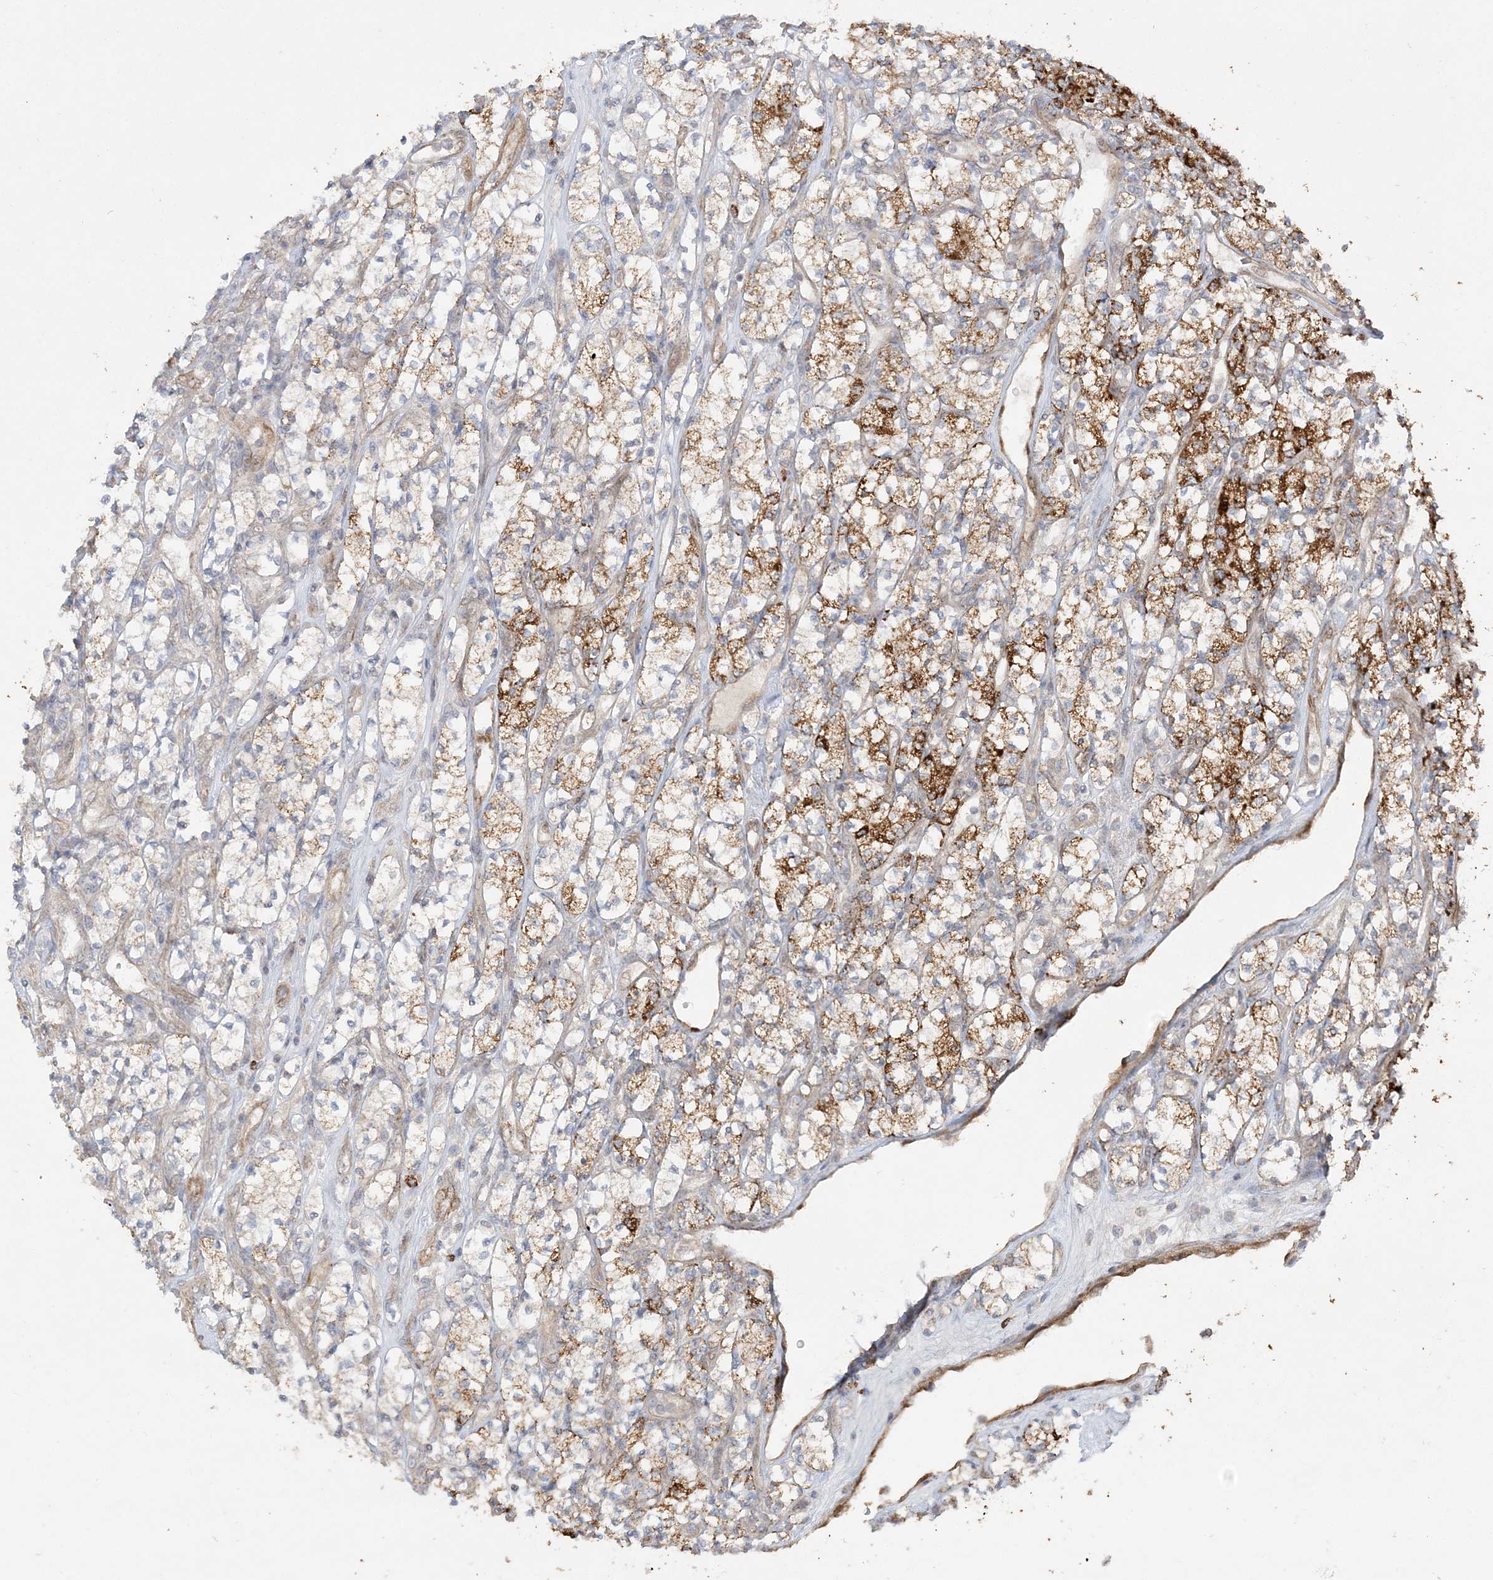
{"staining": {"intensity": "moderate", "quantity": "25%-75%", "location": "cytoplasmic/membranous"}, "tissue": "renal cancer", "cell_type": "Tumor cells", "image_type": "cancer", "snomed": [{"axis": "morphology", "description": "Adenocarcinoma, NOS"}, {"axis": "topography", "description": "Kidney"}], "caption": "A high-resolution micrograph shows immunohistochemistry (IHC) staining of renal adenocarcinoma, which demonstrates moderate cytoplasmic/membranous positivity in approximately 25%-75% of tumor cells.", "gene": "INPP1", "patient": {"sex": "male", "age": 77}}